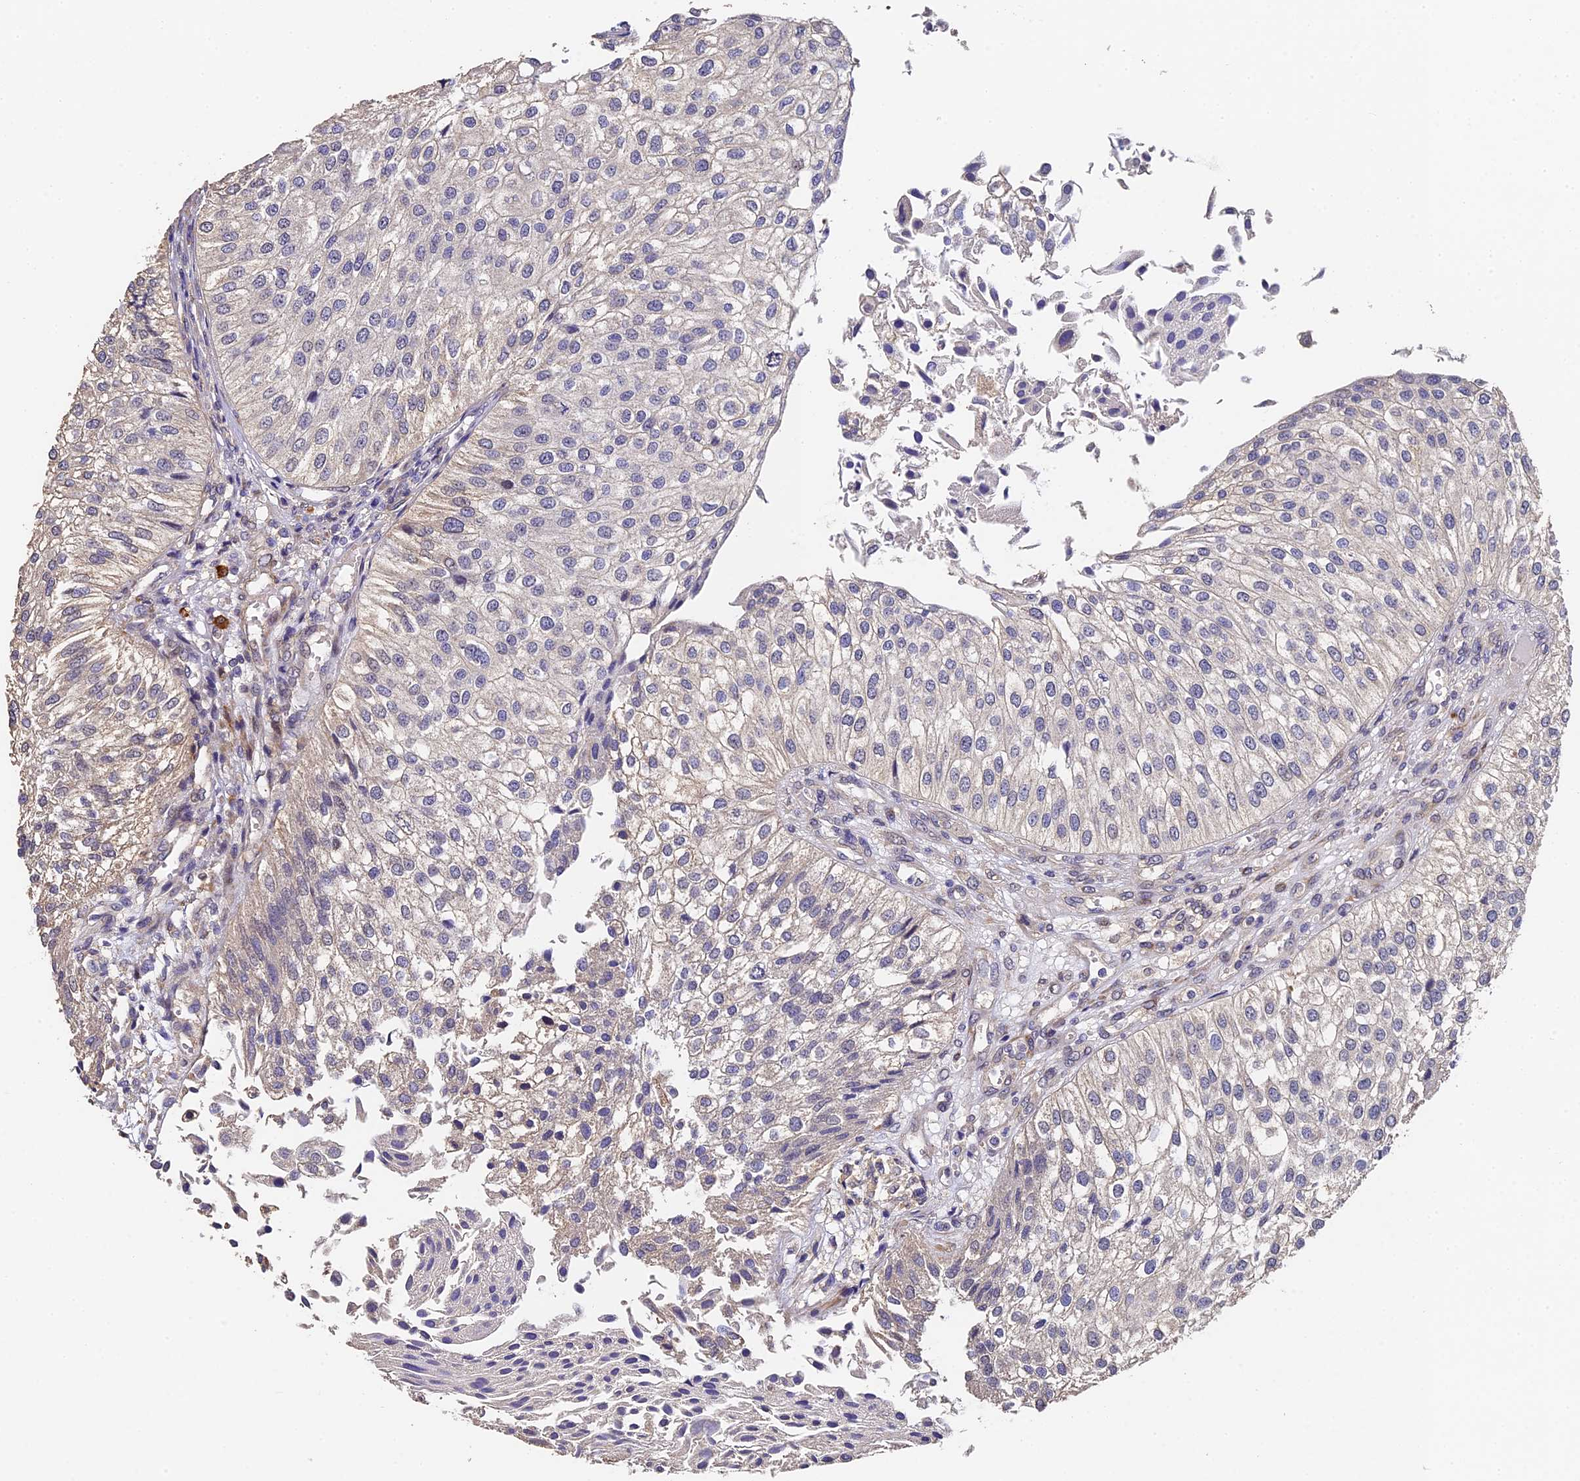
{"staining": {"intensity": "negative", "quantity": "none", "location": "none"}, "tissue": "urothelial cancer", "cell_type": "Tumor cells", "image_type": "cancer", "snomed": [{"axis": "morphology", "description": "Urothelial carcinoma, Low grade"}, {"axis": "topography", "description": "Urinary bladder"}], "caption": "This is an immunohistochemistry image of urothelial cancer. There is no staining in tumor cells.", "gene": "SLC11A1", "patient": {"sex": "female", "age": 89}}